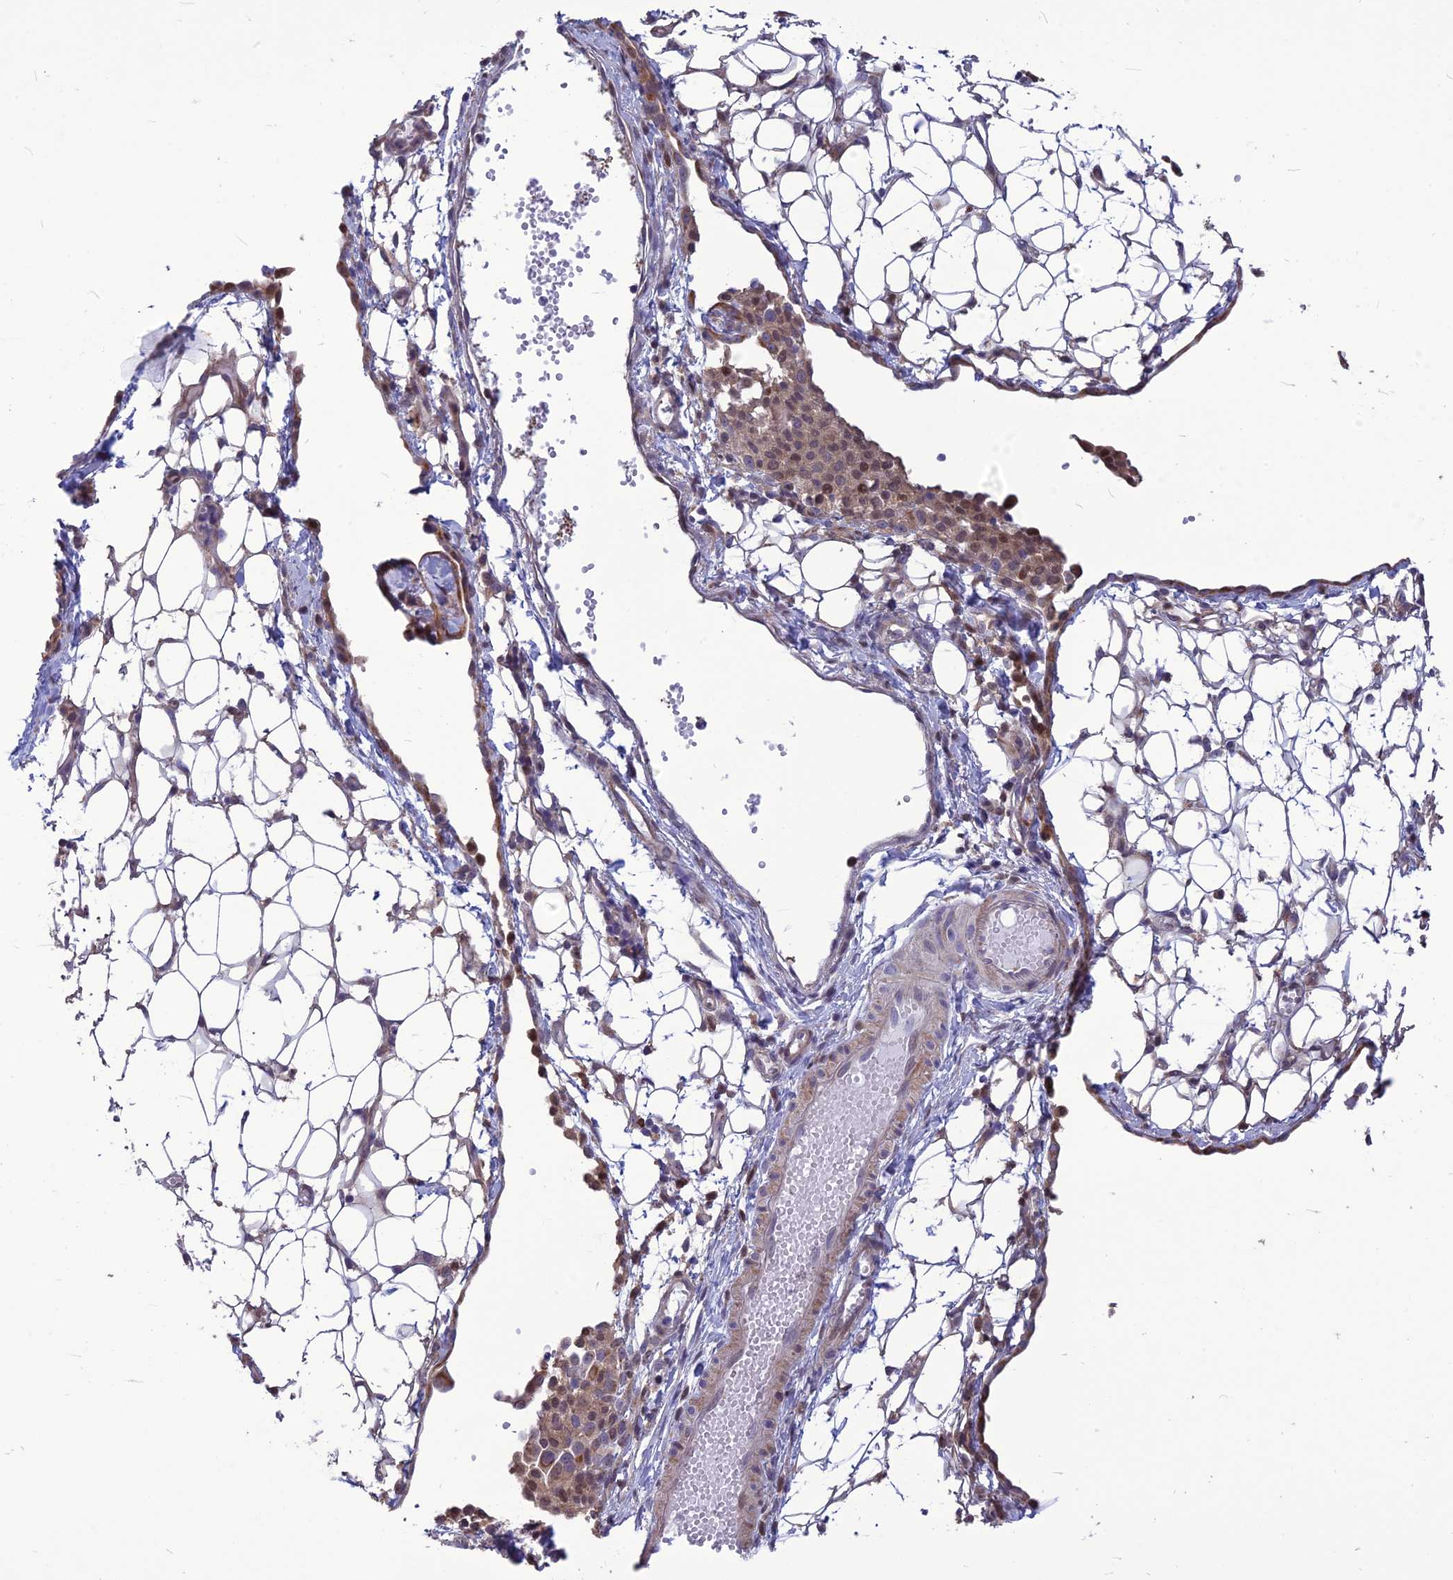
{"staining": {"intensity": "moderate", "quantity": ">75%", "location": "cytoplasmic/membranous,nuclear"}, "tissue": "ovarian cancer", "cell_type": "Tumor cells", "image_type": "cancer", "snomed": [{"axis": "morphology", "description": "Carcinoma, endometroid"}, {"axis": "topography", "description": "Ovary"}], "caption": "Endometroid carcinoma (ovarian) stained for a protein demonstrates moderate cytoplasmic/membranous and nuclear positivity in tumor cells. The staining is performed using DAB (3,3'-diaminobenzidine) brown chromogen to label protein expression. The nuclei are counter-stained blue using hematoxylin.", "gene": "SPG21", "patient": {"sex": "female", "age": 42}}